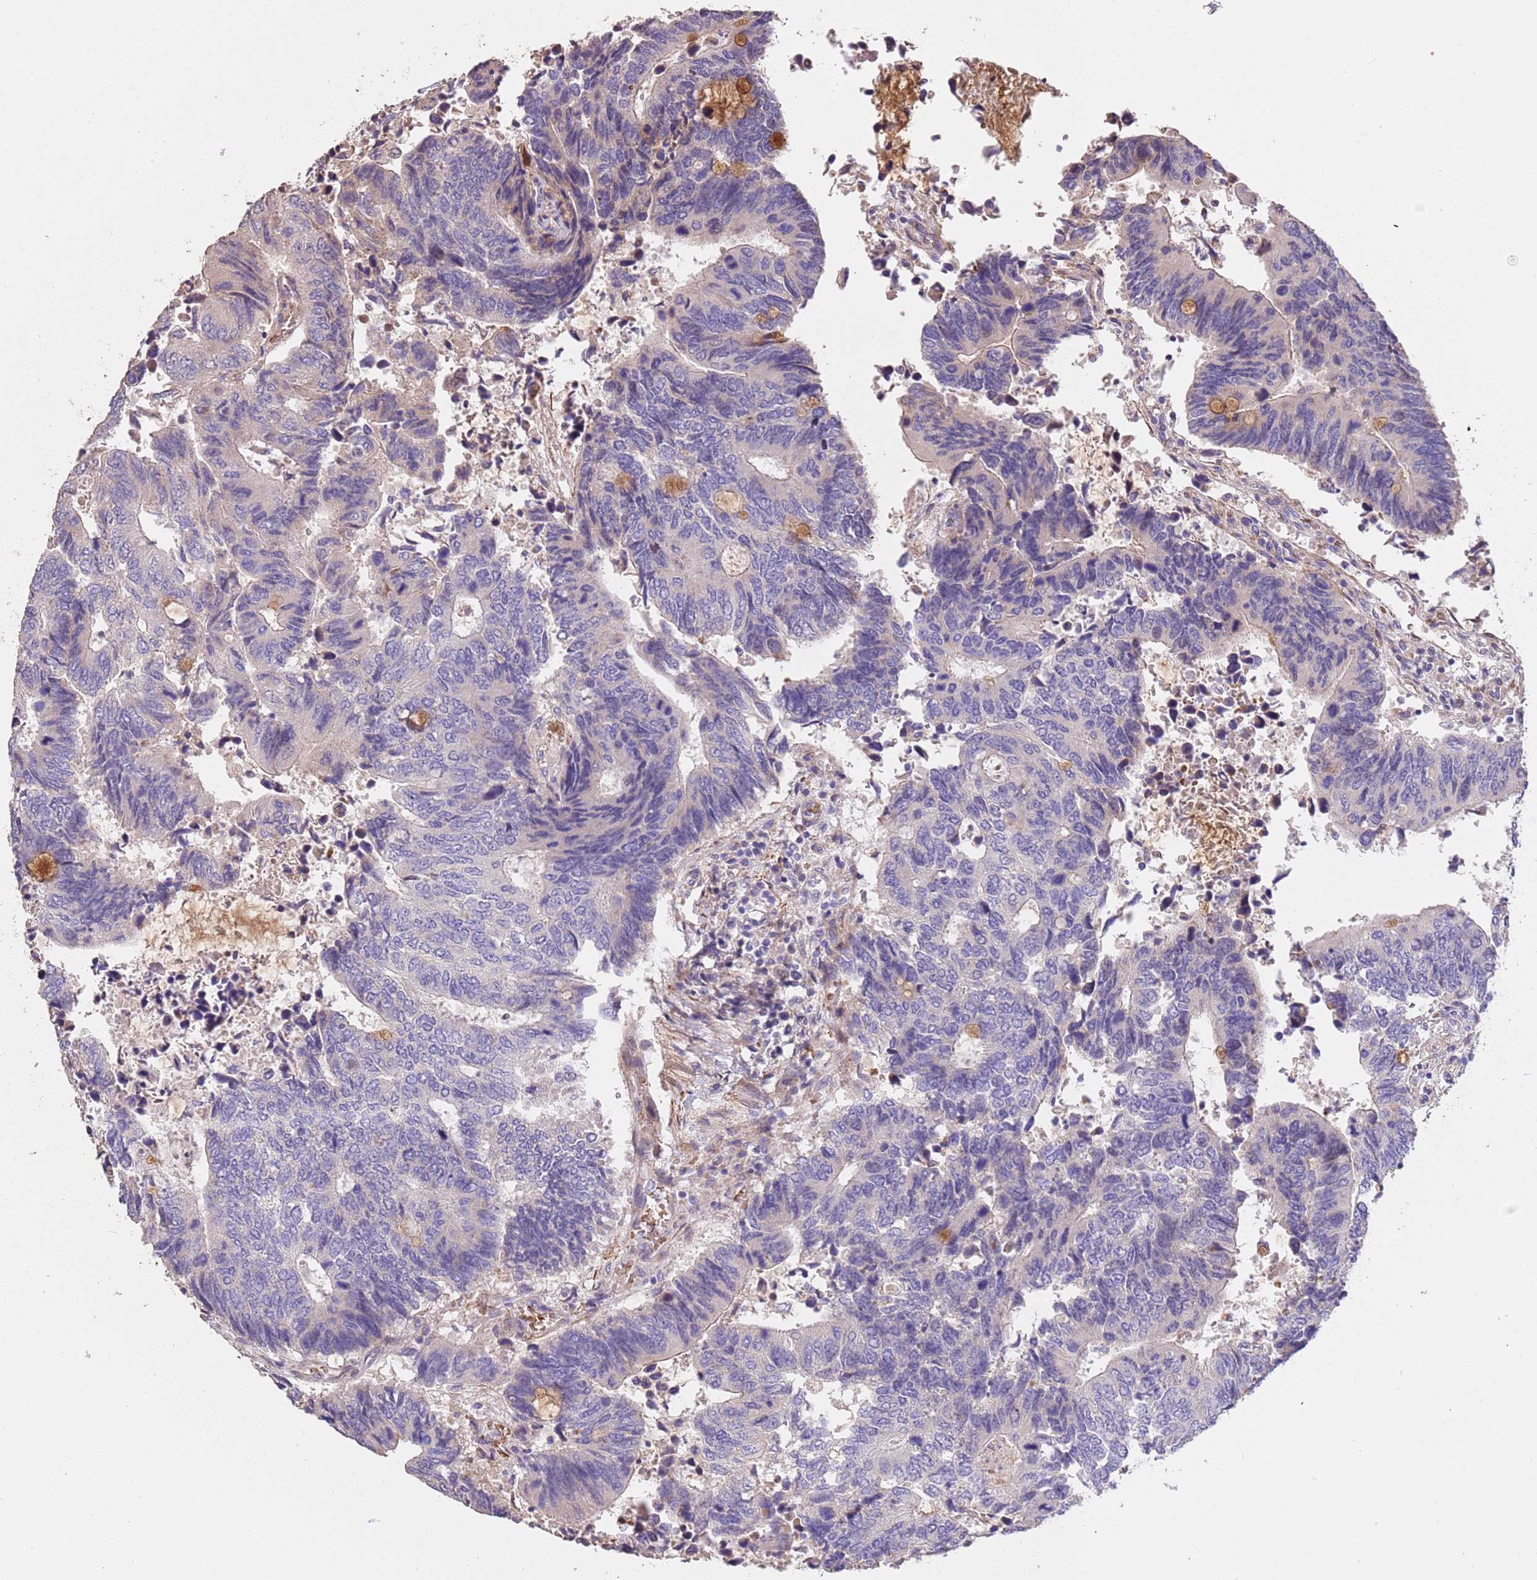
{"staining": {"intensity": "negative", "quantity": "none", "location": "none"}, "tissue": "colorectal cancer", "cell_type": "Tumor cells", "image_type": "cancer", "snomed": [{"axis": "morphology", "description": "Adenocarcinoma, NOS"}, {"axis": "topography", "description": "Colon"}], "caption": "Tumor cells are negative for protein expression in human colorectal cancer (adenocarcinoma).", "gene": "PIGA", "patient": {"sex": "male", "age": 87}}